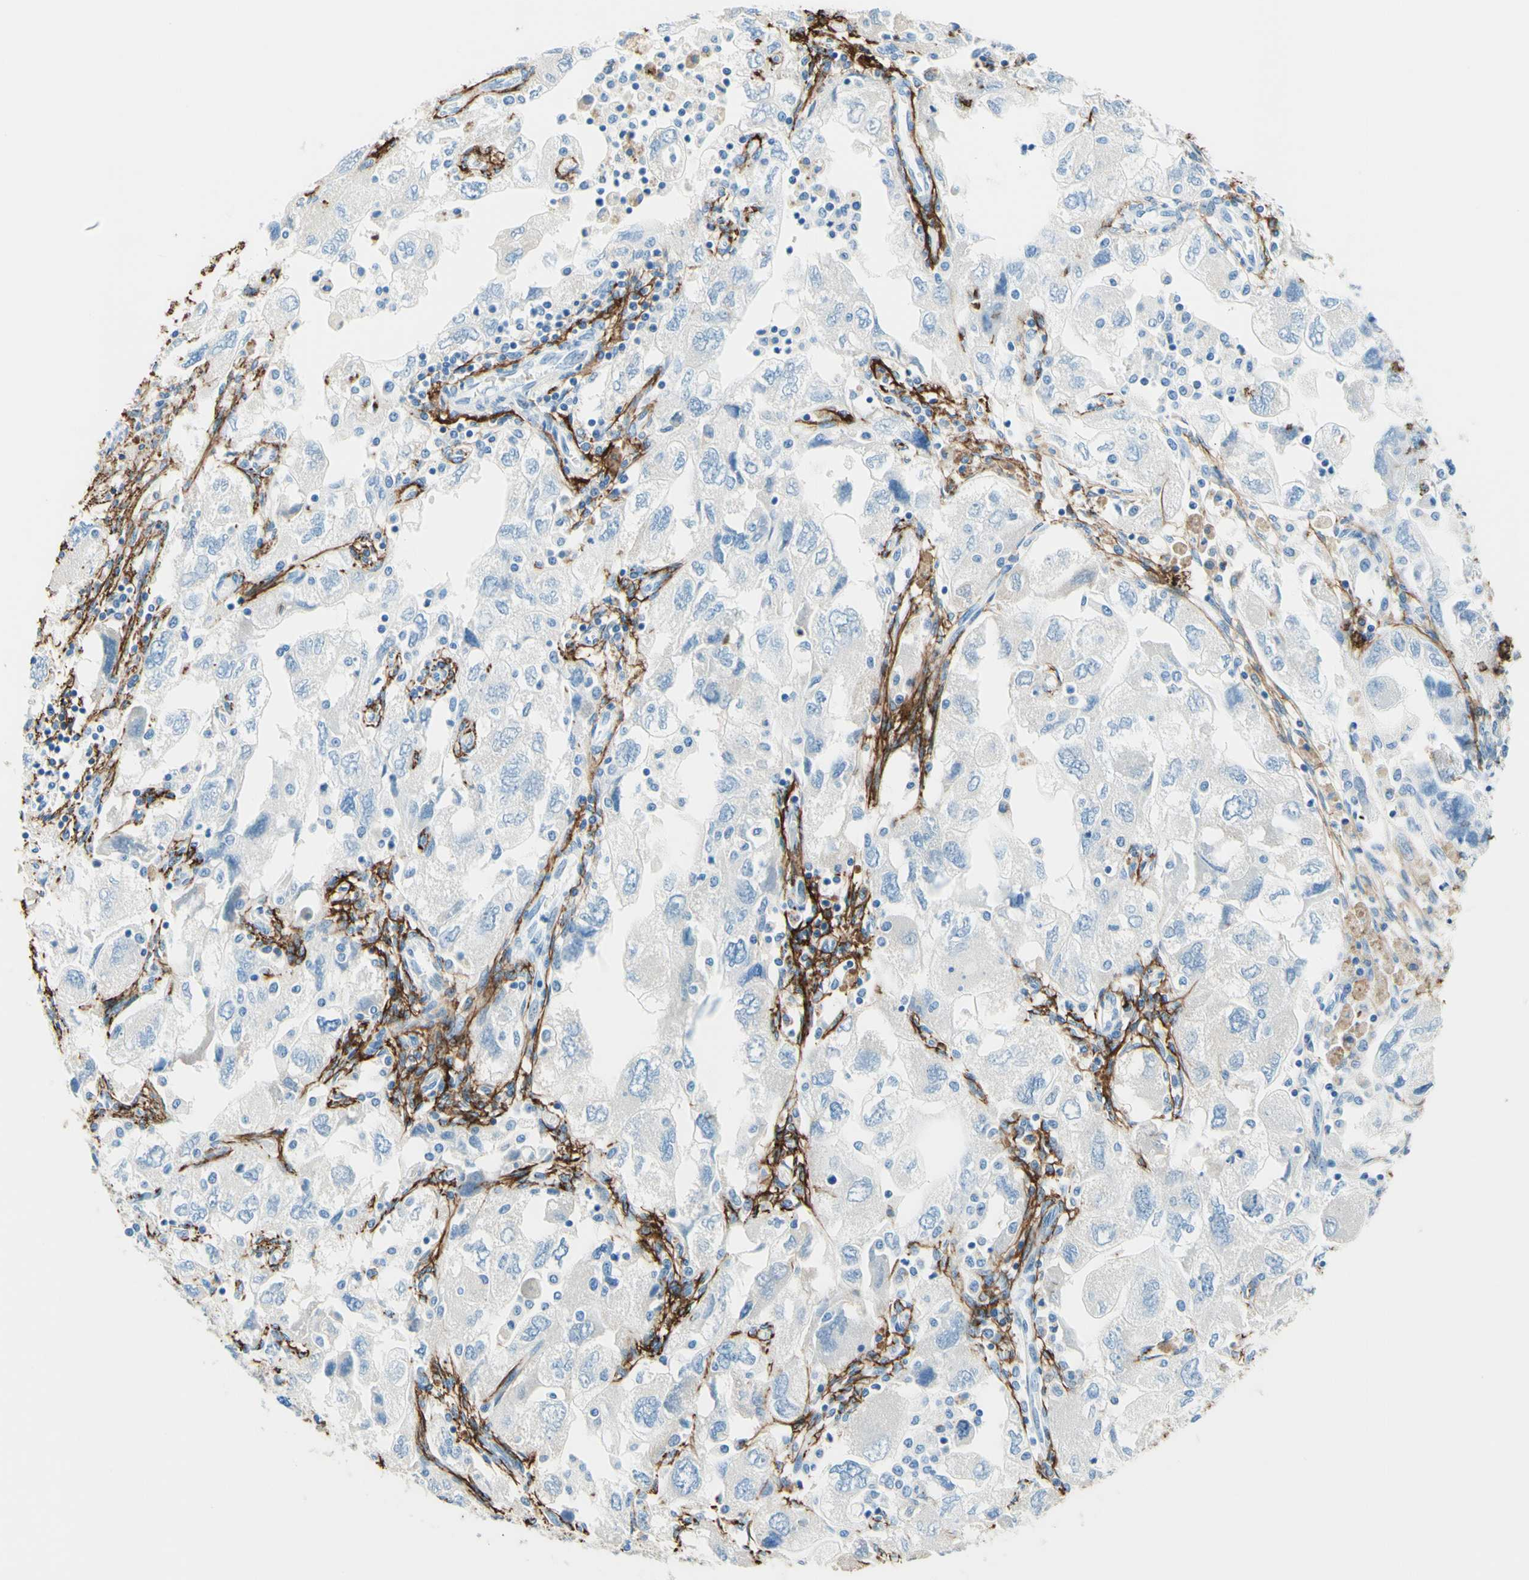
{"staining": {"intensity": "negative", "quantity": "none", "location": "none"}, "tissue": "ovarian cancer", "cell_type": "Tumor cells", "image_type": "cancer", "snomed": [{"axis": "morphology", "description": "Carcinoma, NOS"}, {"axis": "morphology", "description": "Cystadenocarcinoma, serous, NOS"}, {"axis": "topography", "description": "Ovary"}], "caption": "Human ovarian cancer stained for a protein using IHC shows no expression in tumor cells.", "gene": "MFAP5", "patient": {"sex": "female", "age": 69}}